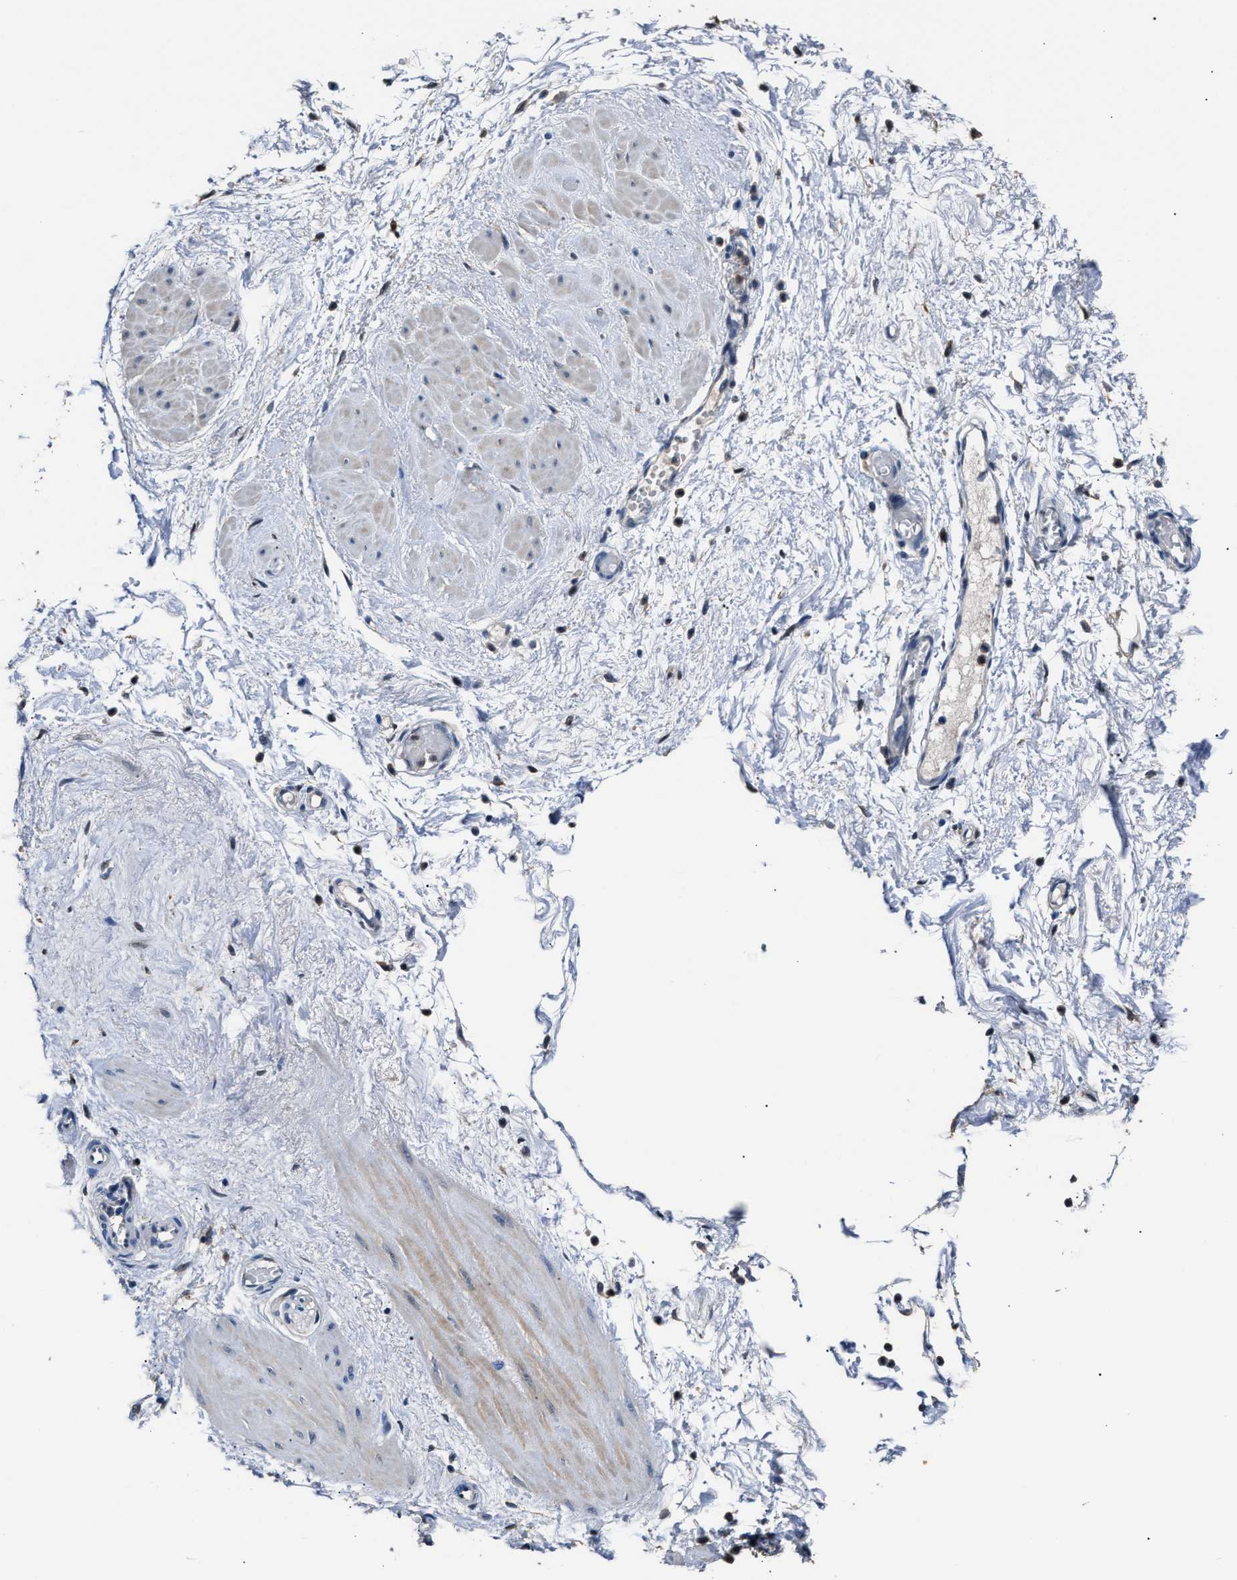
{"staining": {"intensity": "negative", "quantity": "none", "location": "none"}, "tissue": "adipose tissue", "cell_type": "Adipocytes", "image_type": "normal", "snomed": [{"axis": "morphology", "description": "Normal tissue, NOS"}, {"axis": "topography", "description": "Soft tissue"}, {"axis": "topography", "description": "Vascular tissue"}], "caption": "Adipocytes show no significant expression in normal adipose tissue. (Immunohistochemistry (ihc), brightfield microscopy, high magnification).", "gene": "GSTP1", "patient": {"sex": "female", "age": 35}}